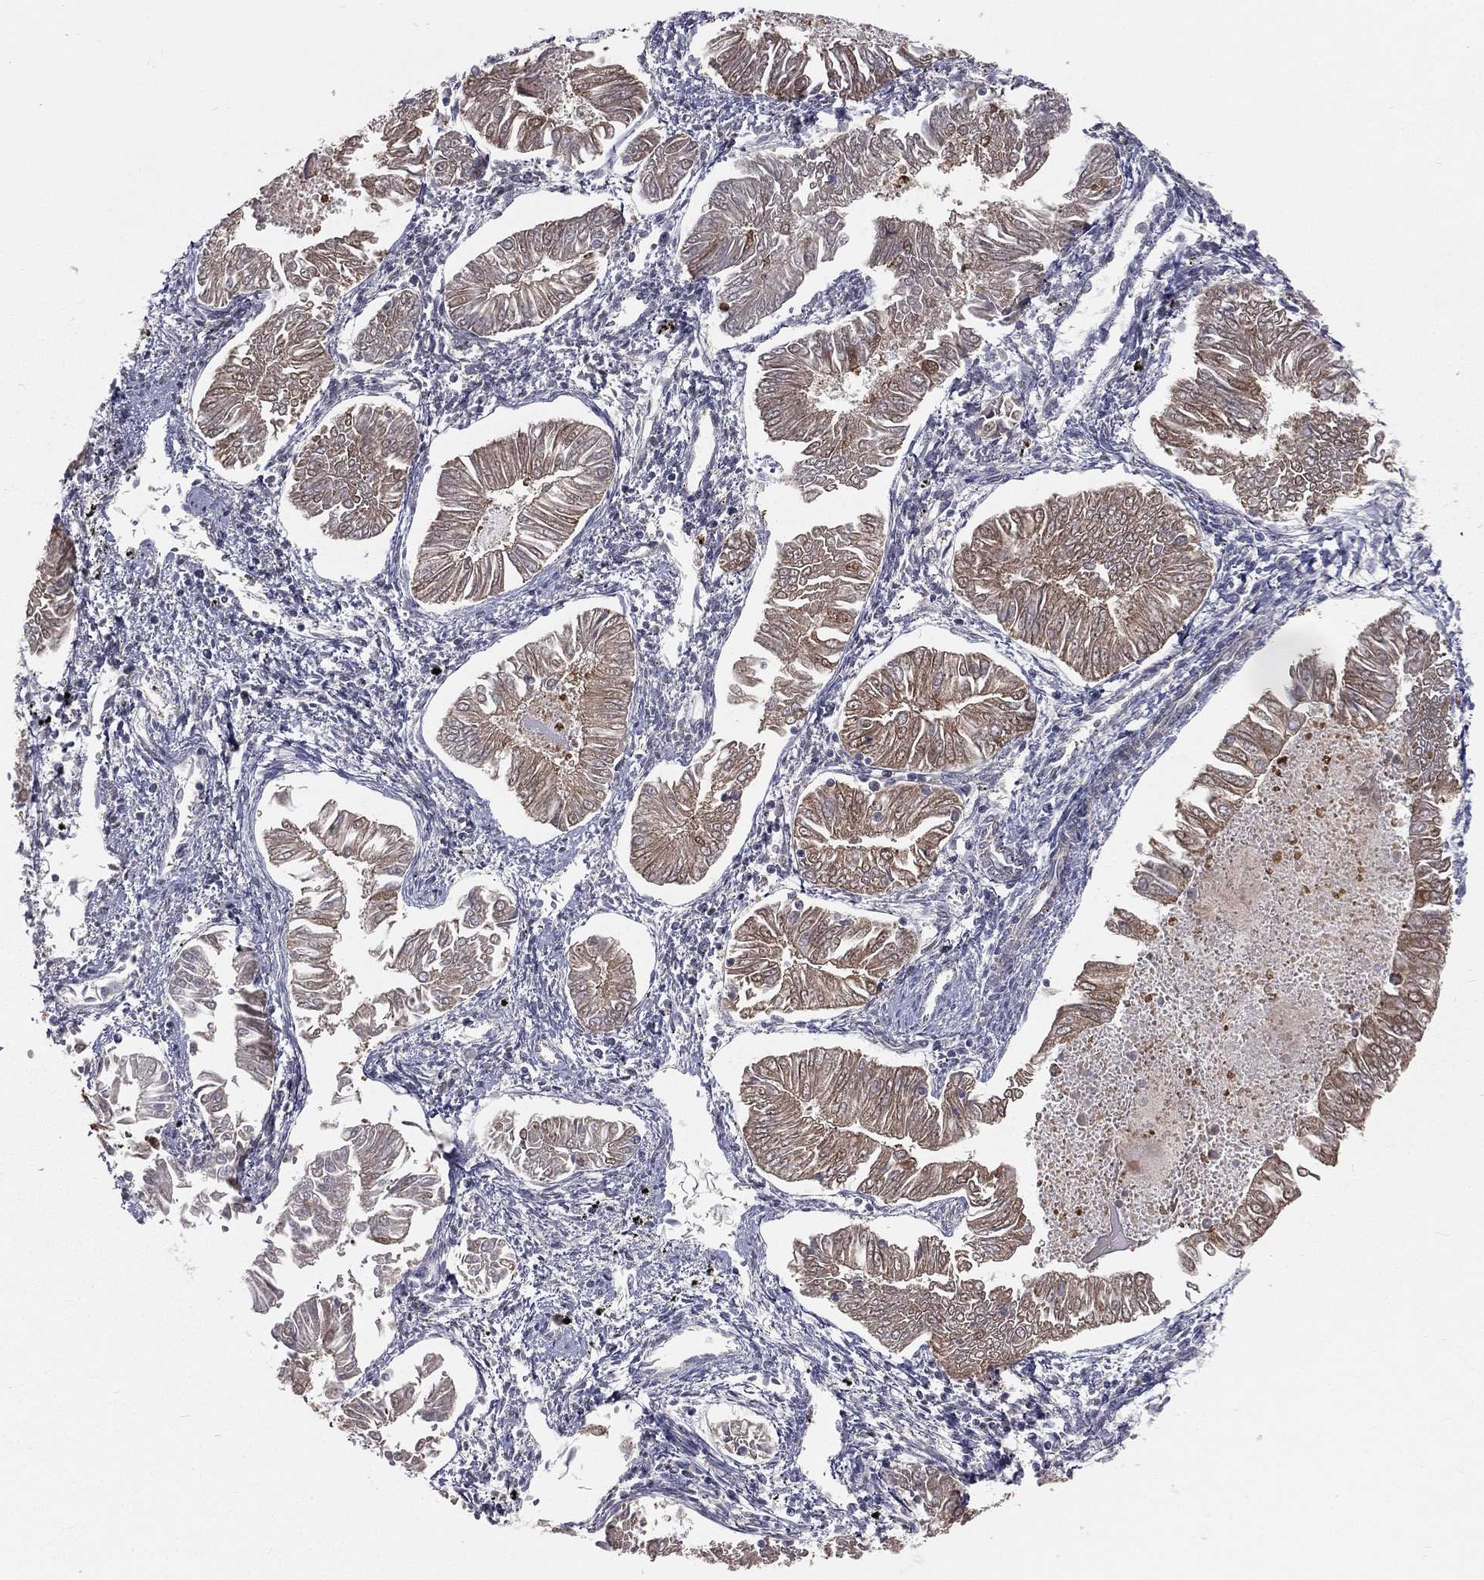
{"staining": {"intensity": "moderate", "quantity": ">75%", "location": "cytoplasmic/membranous"}, "tissue": "endometrial cancer", "cell_type": "Tumor cells", "image_type": "cancer", "snomed": [{"axis": "morphology", "description": "Adenocarcinoma, NOS"}, {"axis": "topography", "description": "Endometrium"}], "caption": "Immunohistochemistry (IHC) micrograph of neoplastic tissue: human endometrial cancer stained using immunohistochemistry demonstrates medium levels of moderate protein expression localized specifically in the cytoplasmic/membranous of tumor cells, appearing as a cytoplasmic/membranous brown color.", "gene": "HADH", "patient": {"sex": "female", "age": 53}}